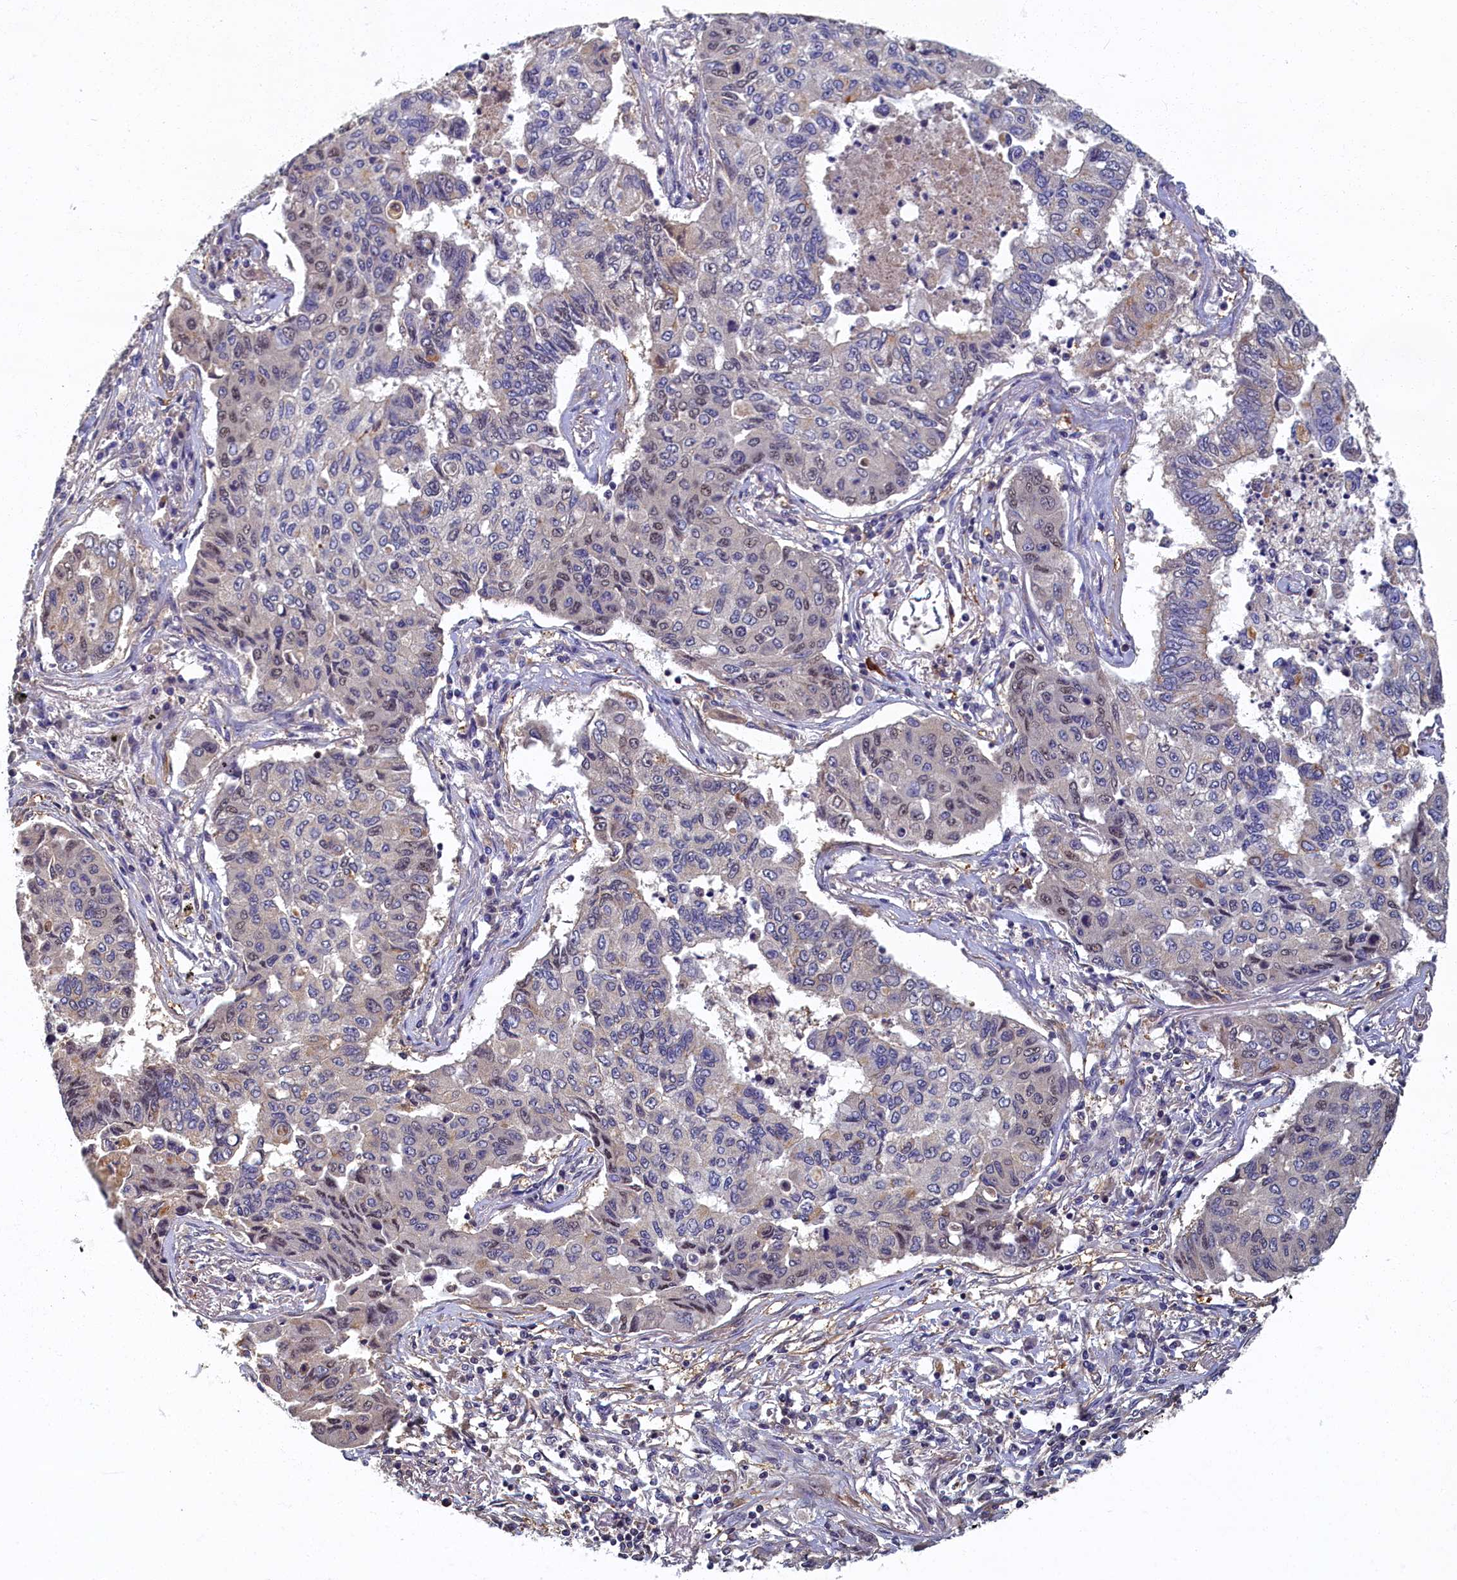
{"staining": {"intensity": "weak", "quantity": "<25%", "location": "nuclear"}, "tissue": "lung cancer", "cell_type": "Tumor cells", "image_type": "cancer", "snomed": [{"axis": "morphology", "description": "Squamous cell carcinoma, NOS"}, {"axis": "topography", "description": "Lung"}], "caption": "Tumor cells show no significant protein expression in lung cancer. The staining is performed using DAB brown chromogen with nuclei counter-stained in using hematoxylin.", "gene": "TBCB", "patient": {"sex": "male", "age": 74}}